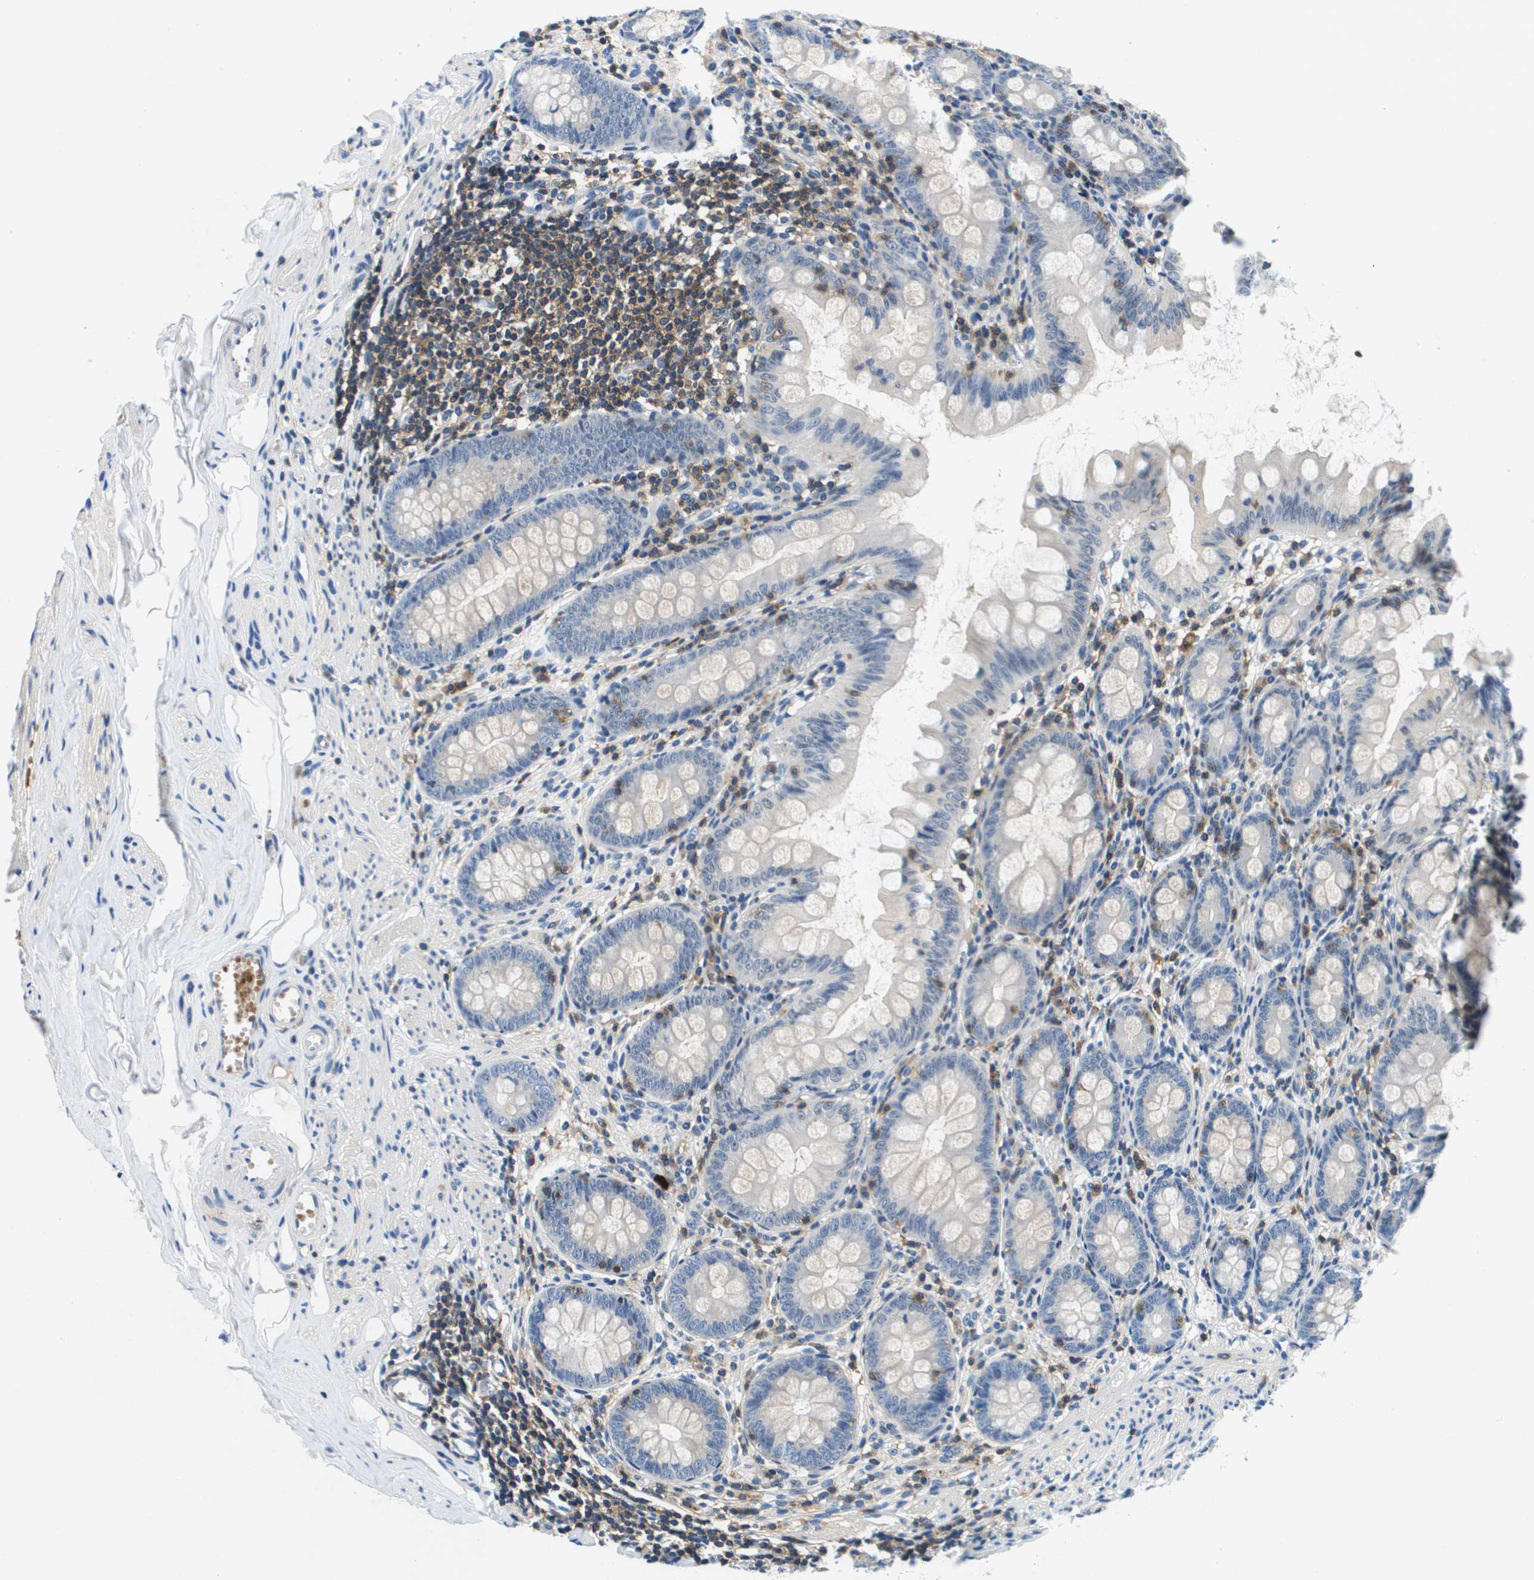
{"staining": {"intensity": "negative", "quantity": "none", "location": "none"}, "tissue": "appendix", "cell_type": "Glandular cells", "image_type": "normal", "snomed": [{"axis": "morphology", "description": "Normal tissue, NOS"}, {"axis": "topography", "description": "Appendix"}], "caption": "Immunohistochemistry image of unremarkable human appendix stained for a protein (brown), which displays no expression in glandular cells.", "gene": "KCNQ5", "patient": {"sex": "female", "age": 77}}